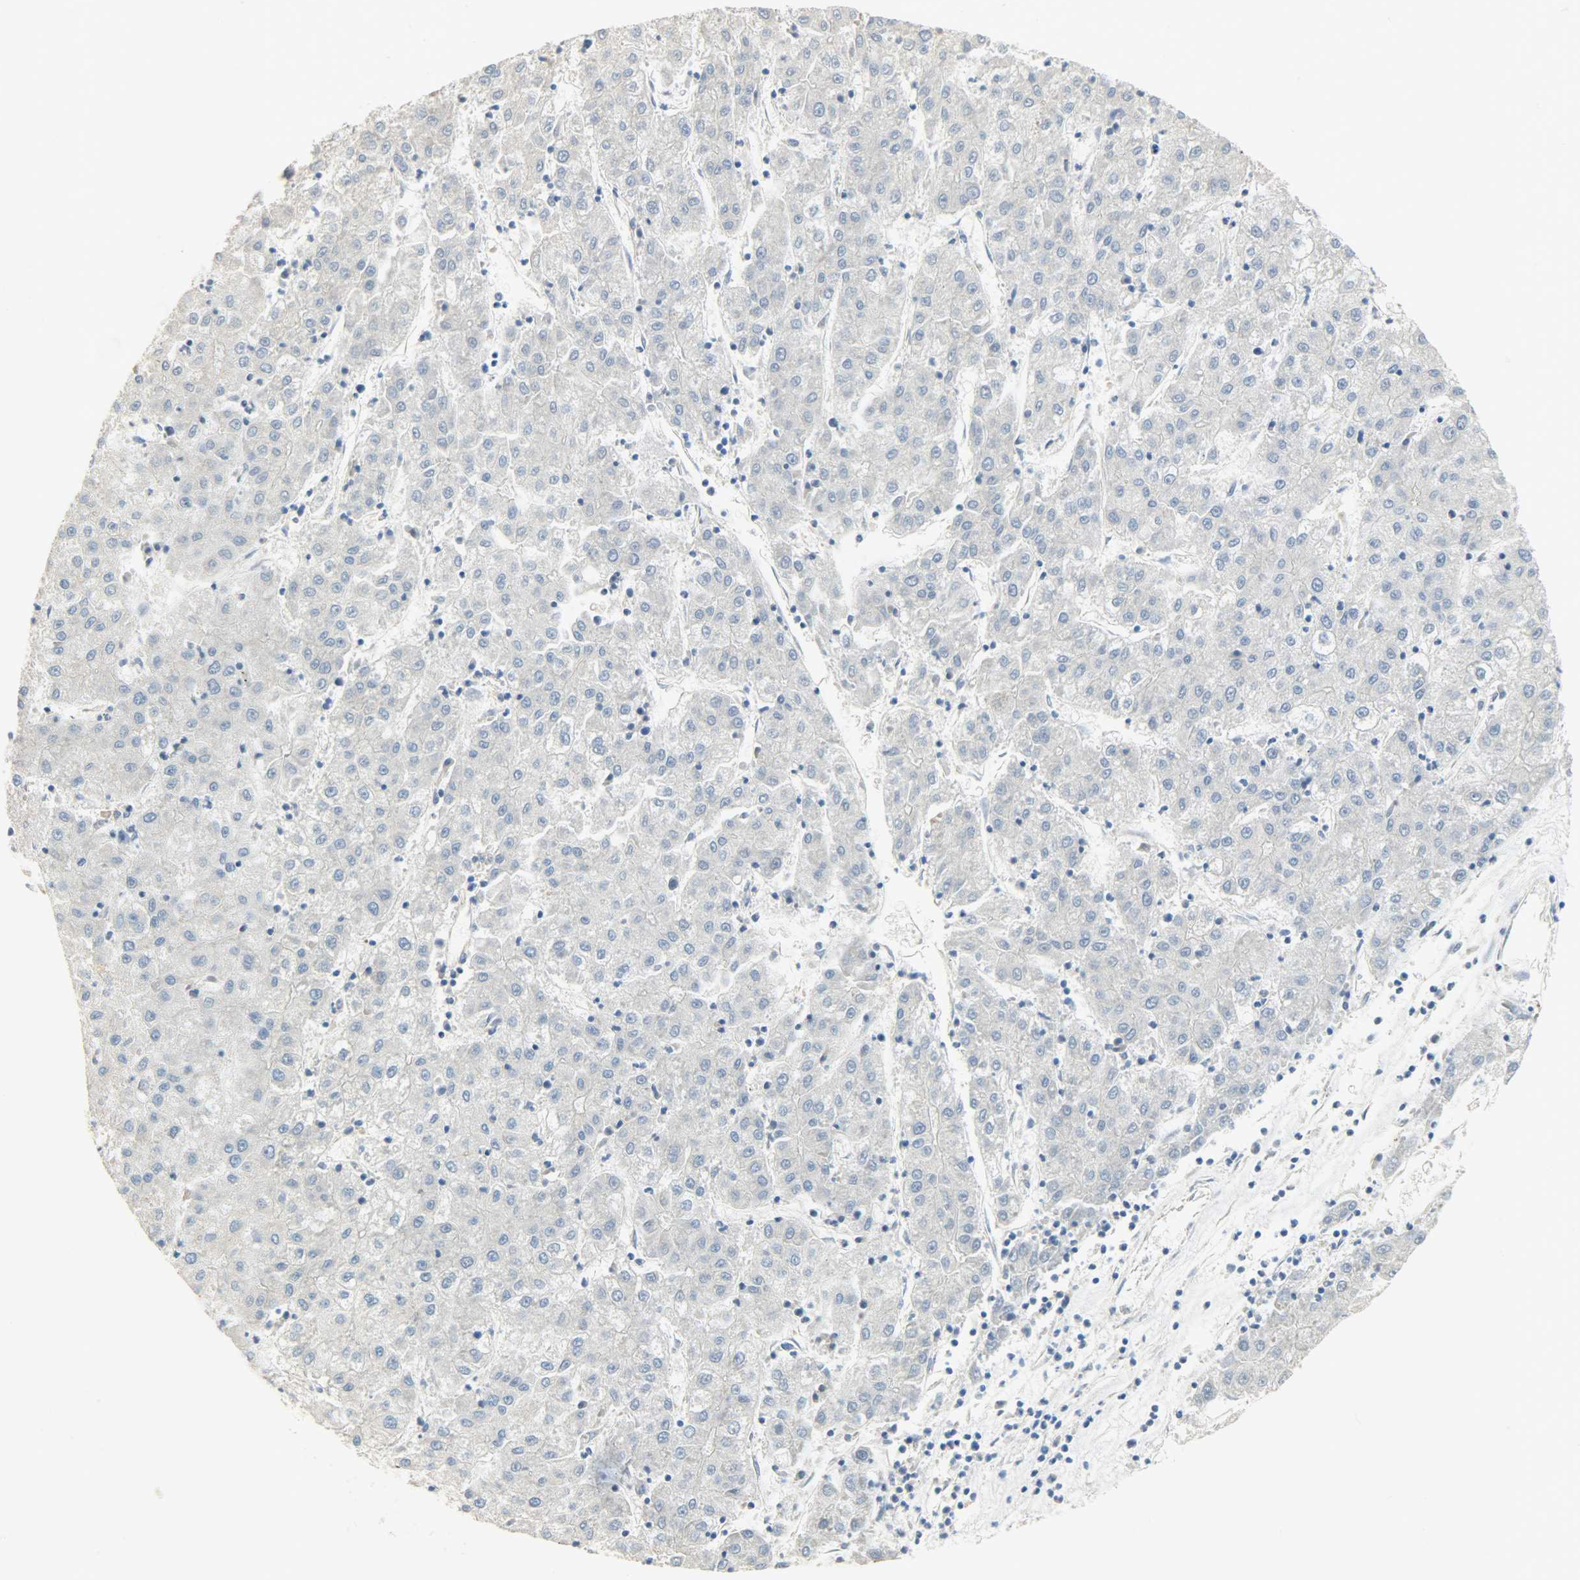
{"staining": {"intensity": "negative", "quantity": "none", "location": "none"}, "tissue": "liver cancer", "cell_type": "Tumor cells", "image_type": "cancer", "snomed": [{"axis": "morphology", "description": "Carcinoma, Hepatocellular, NOS"}, {"axis": "topography", "description": "Liver"}], "caption": "IHC photomicrograph of neoplastic tissue: liver cancer (hepatocellular carcinoma) stained with DAB displays no significant protein expression in tumor cells.", "gene": "DSG2", "patient": {"sex": "male", "age": 72}}